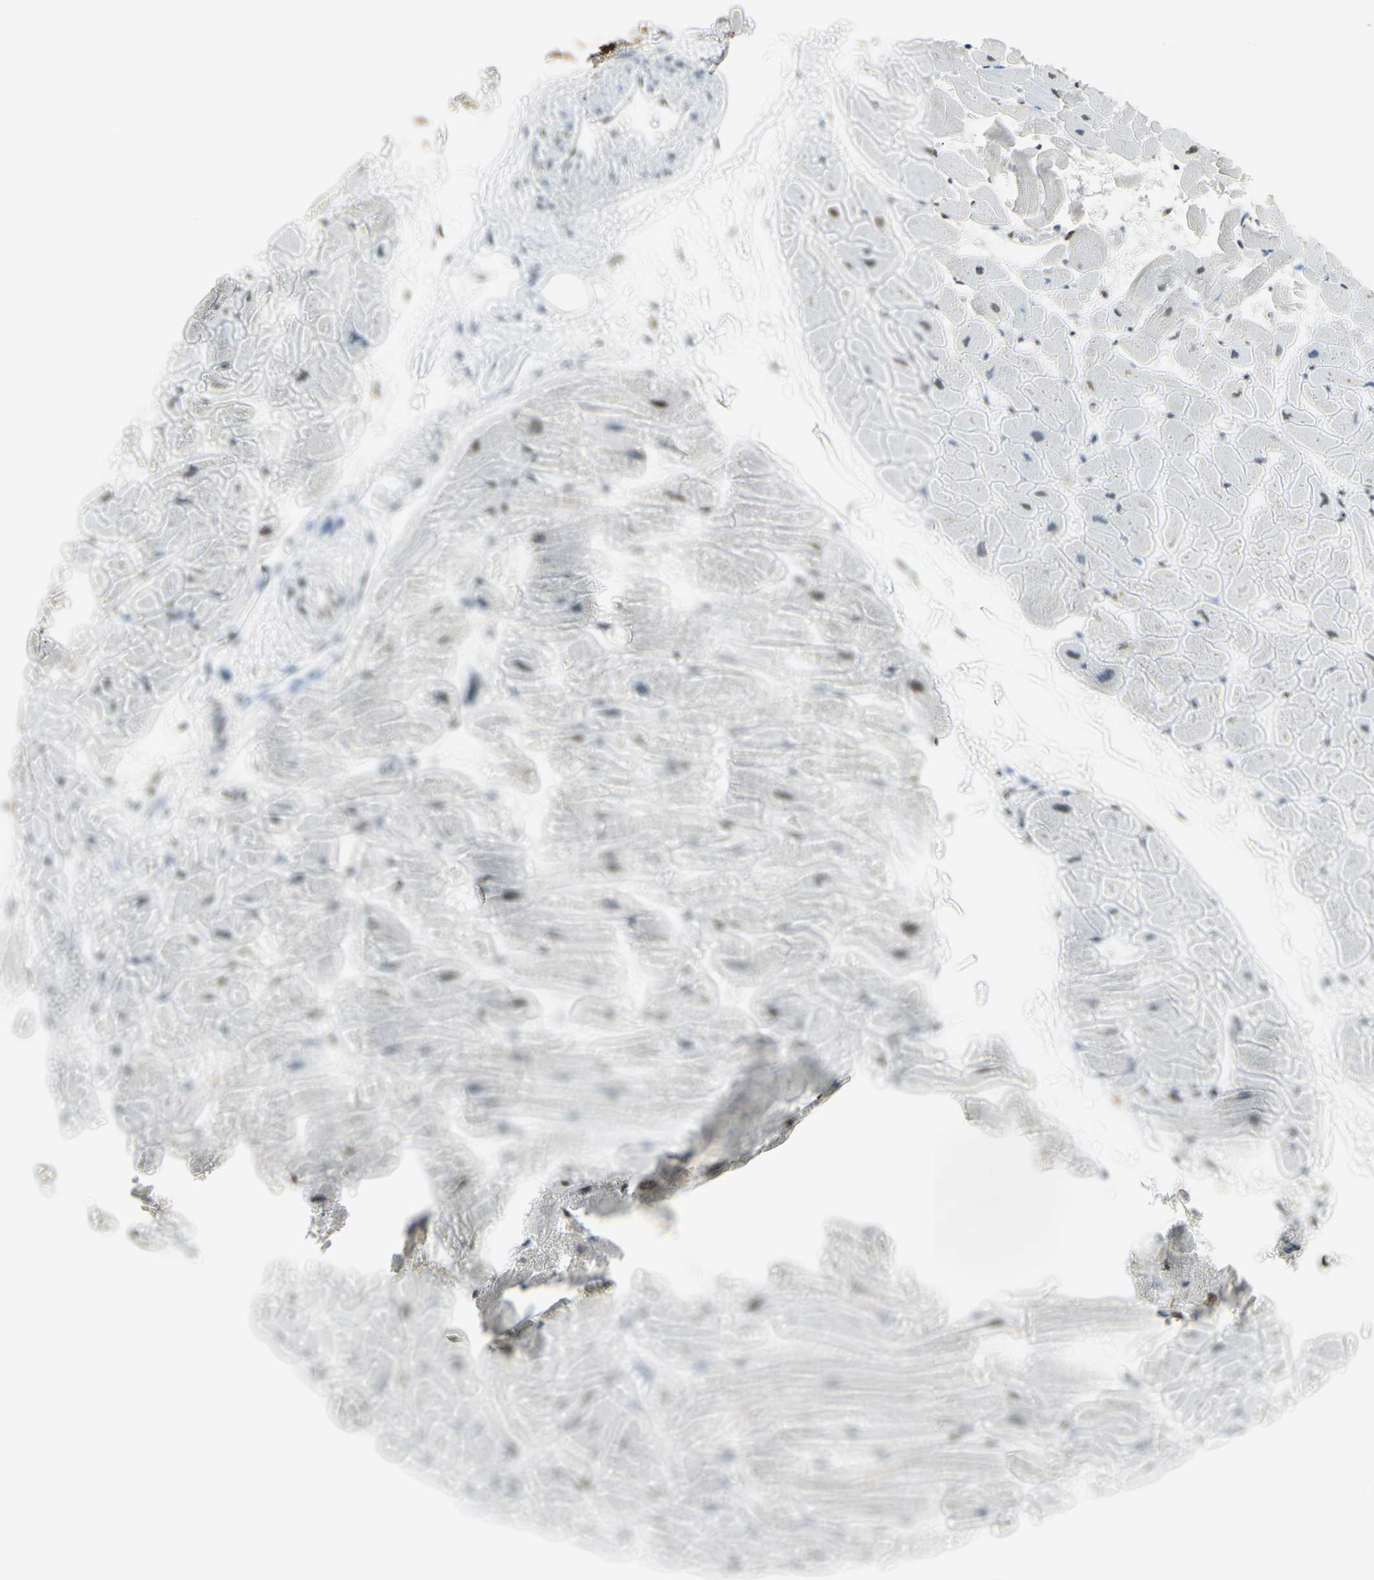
{"staining": {"intensity": "moderate", "quantity": "25%-75%", "location": "nuclear"}, "tissue": "heart muscle", "cell_type": "Cardiomyocytes", "image_type": "normal", "snomed": [{"axis": "morphology", "description": "Normal tissue, NOS"}, {"axis": "topography", "description": "Heart"}], "caption": "Immunohistochemistry (IHC) micrograph of unremarkable heart muscle stained for a protein (brown), which exhibits medium levels of moderate nuclear staining in about 25%-75% of cardiomyocytes.", "gene": "FANCG", "patient": {"sex": "female", "age": 19}}